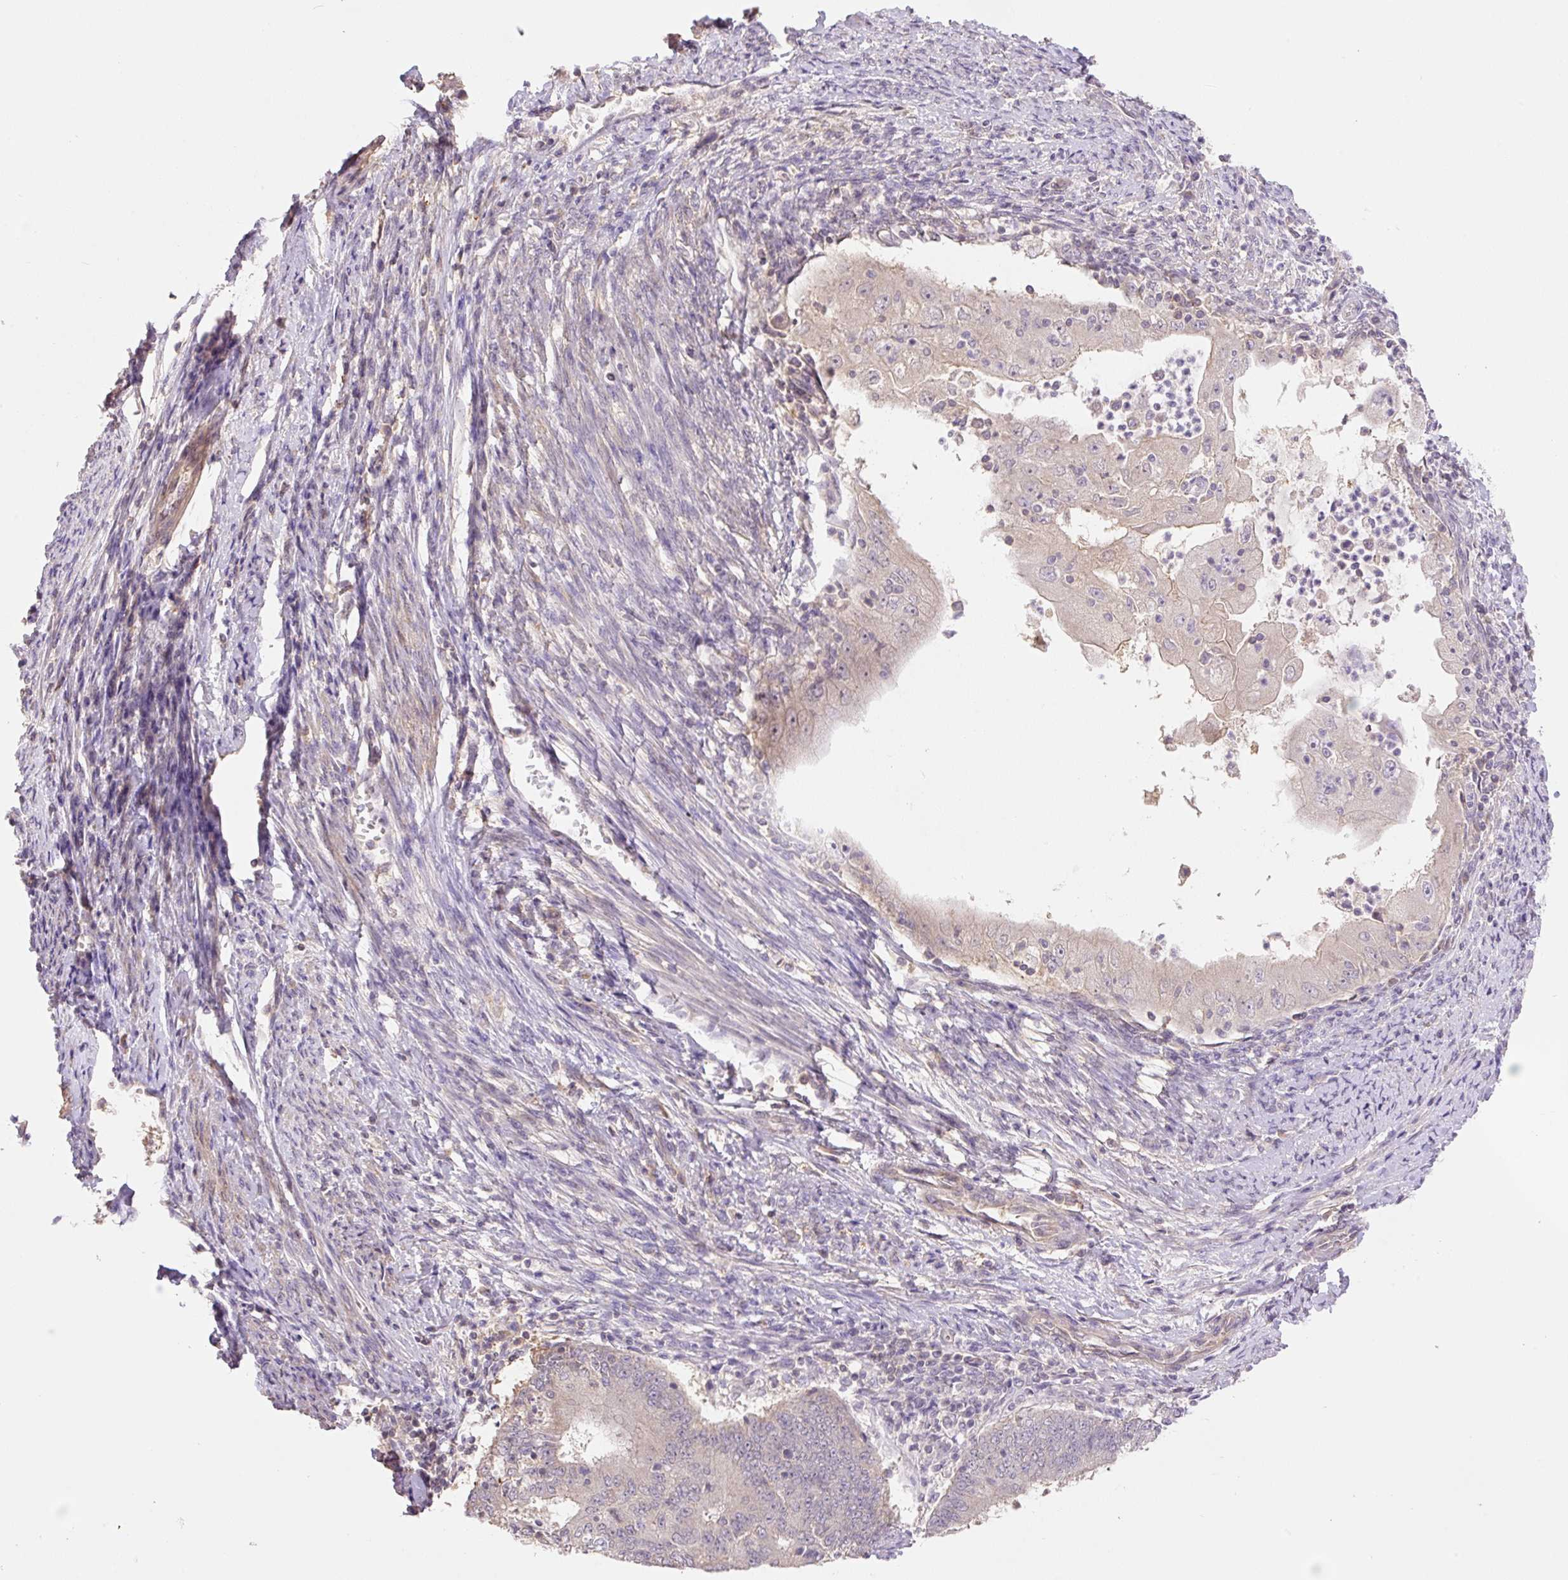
{"staining": {"intensity": "negative", "quantity": "none", "location": "none"}, "tissue": "endometrial cancer", "cell_type": "Tumor cells", "image_type": "cancer", "snomed": [{"axis": "morphology", "description": "Adenocarcinoma, NOS"}, {"axis": "topography", "description": "Endometrium"}], "caption": "An image of human endometrial cancer (adenocarcinoma) is negative for staining in tumor cells. (DAB (3,3'-diaminobenzidine) immunohistochemistry (IHC), high magnification).", "gene": "COX8A", "patient": {"sex": "female", "age": 70}}